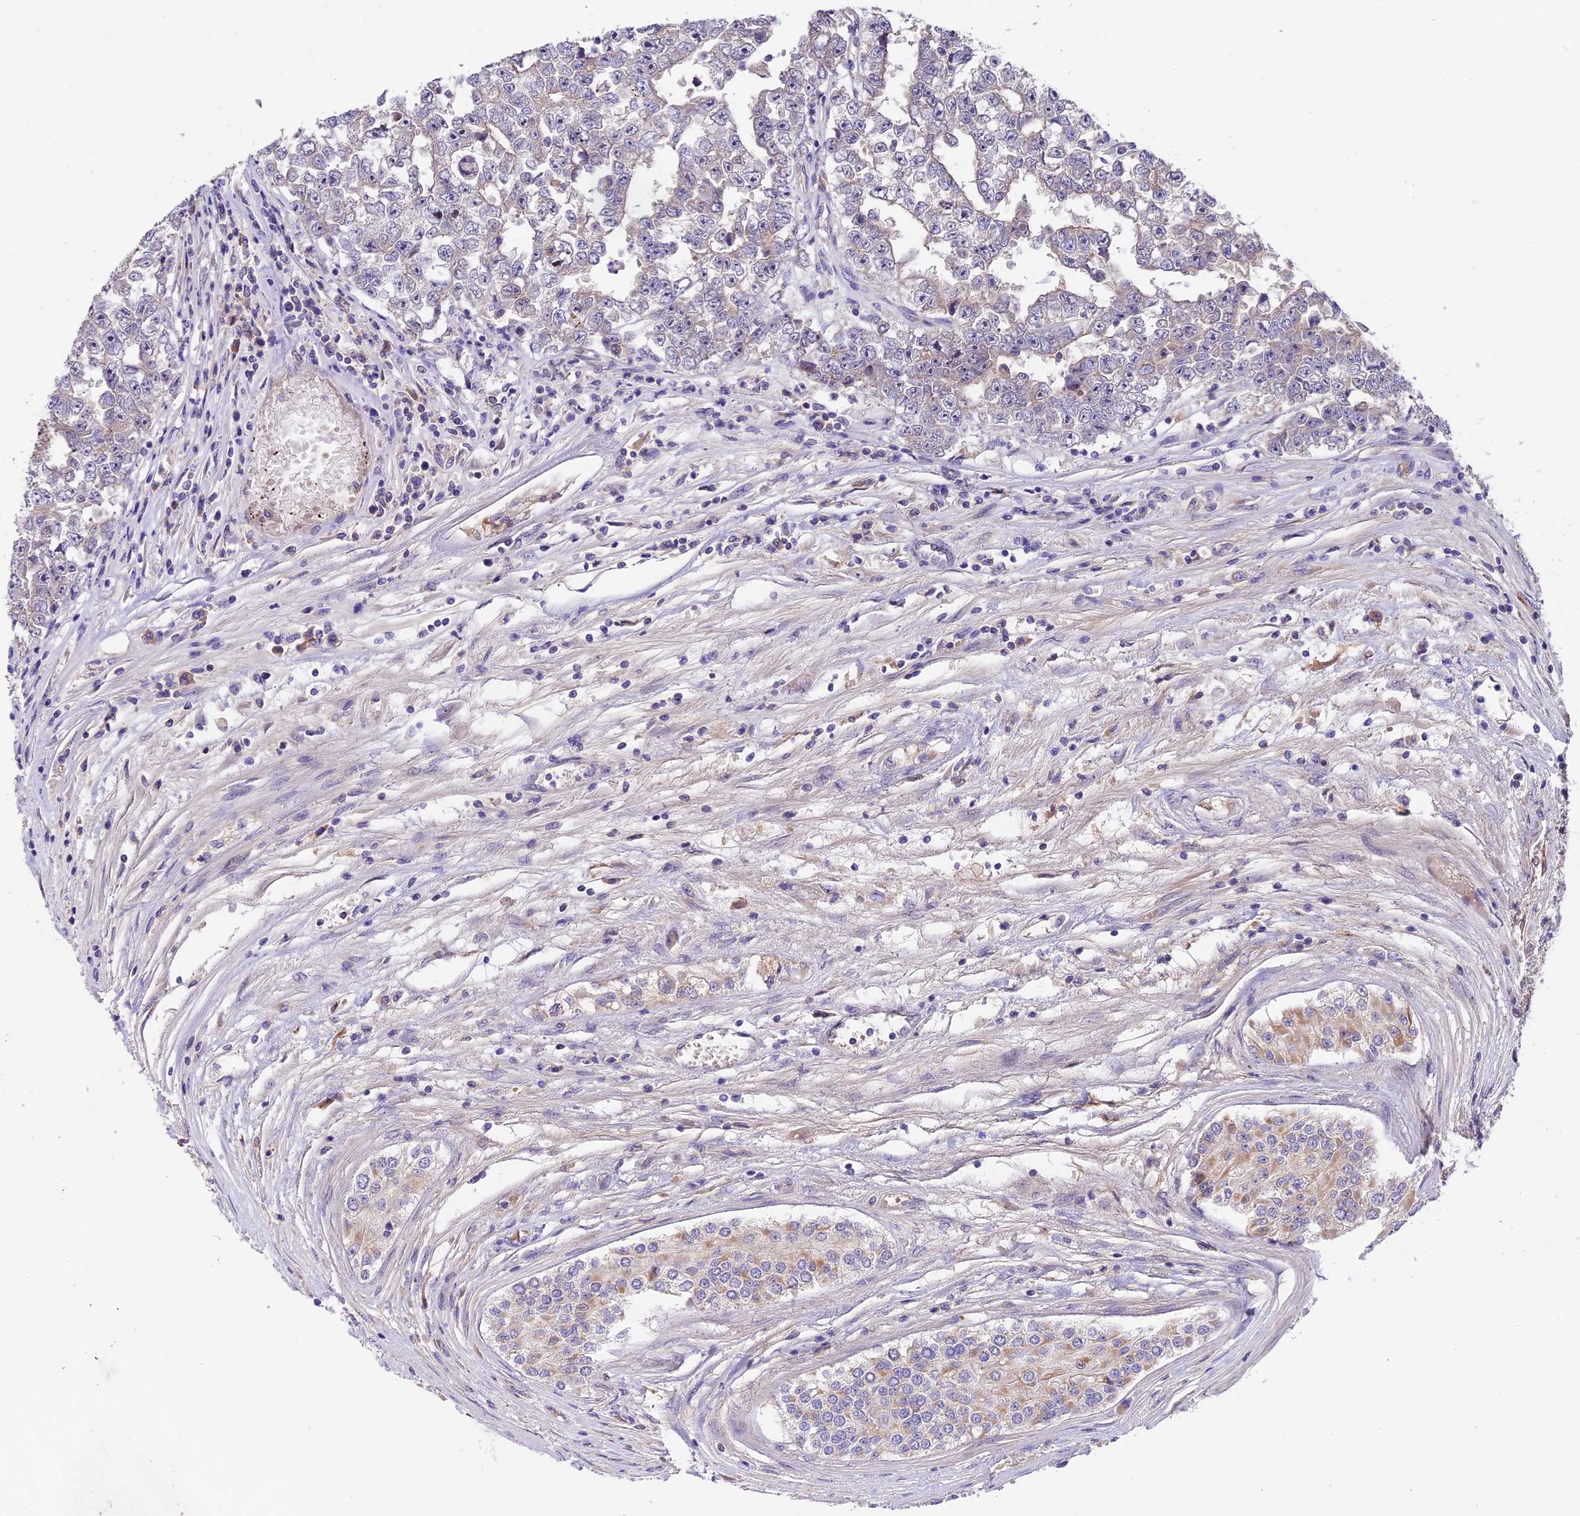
{"staining": {"intensity": "negative", "quantity": "none", "location": "none"}, "tissue": "testis cancer", "cell_type": "Tumor cells", "image_type": "cancer", "snomed": [{"axis": "morphology", "description": "Carcinoma, Embryonal, NOS"}, {"axis": "topography", "description": "Testis"}], "caption": "IHC histopathology image of human embryonal carcinoma (testis) stained for a protein (brown), which demonstrates no expression in tumor cells.", "gene": "CCDC32", "patient": {"sex": "male", "age": 25}}